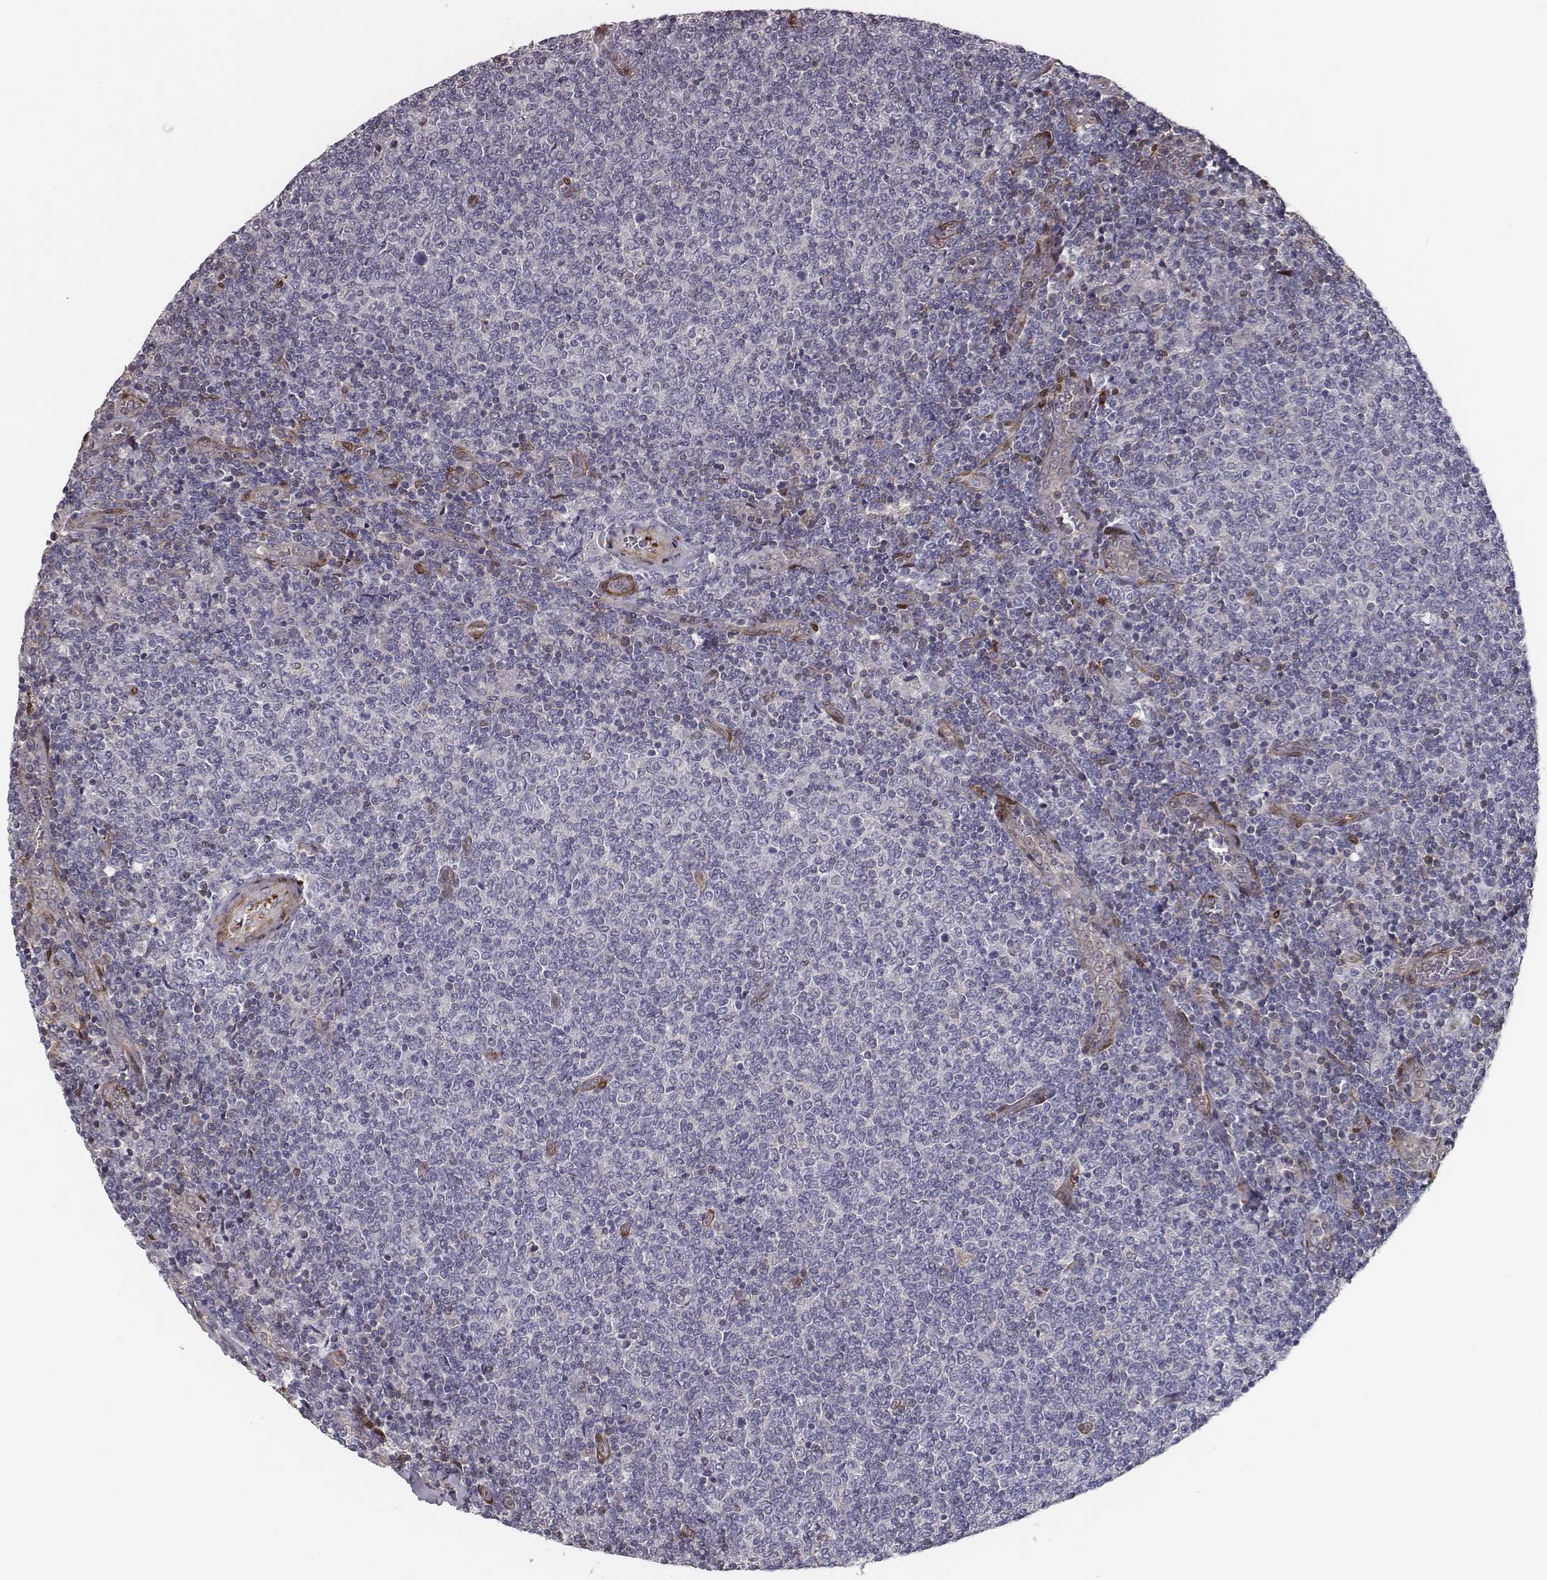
{"staining": {"intensity": "negative", "quantity": "none", "location": "none"}, "tissue": "lymphoma", "cell_type": "Tumor cells", "image_type": "cancer", "snomed": [{"axis": "morphology", "description": "Malignant lymphoma, non-Hodgkin's type, Low grade"}, {"axis": "topography", "description": "Lymph node"}], "caption": "There is no significant staining in tumor cells of lymphoma.", "gene": "ISYNA1", "patient": {"sex": "male", "age": 52}}